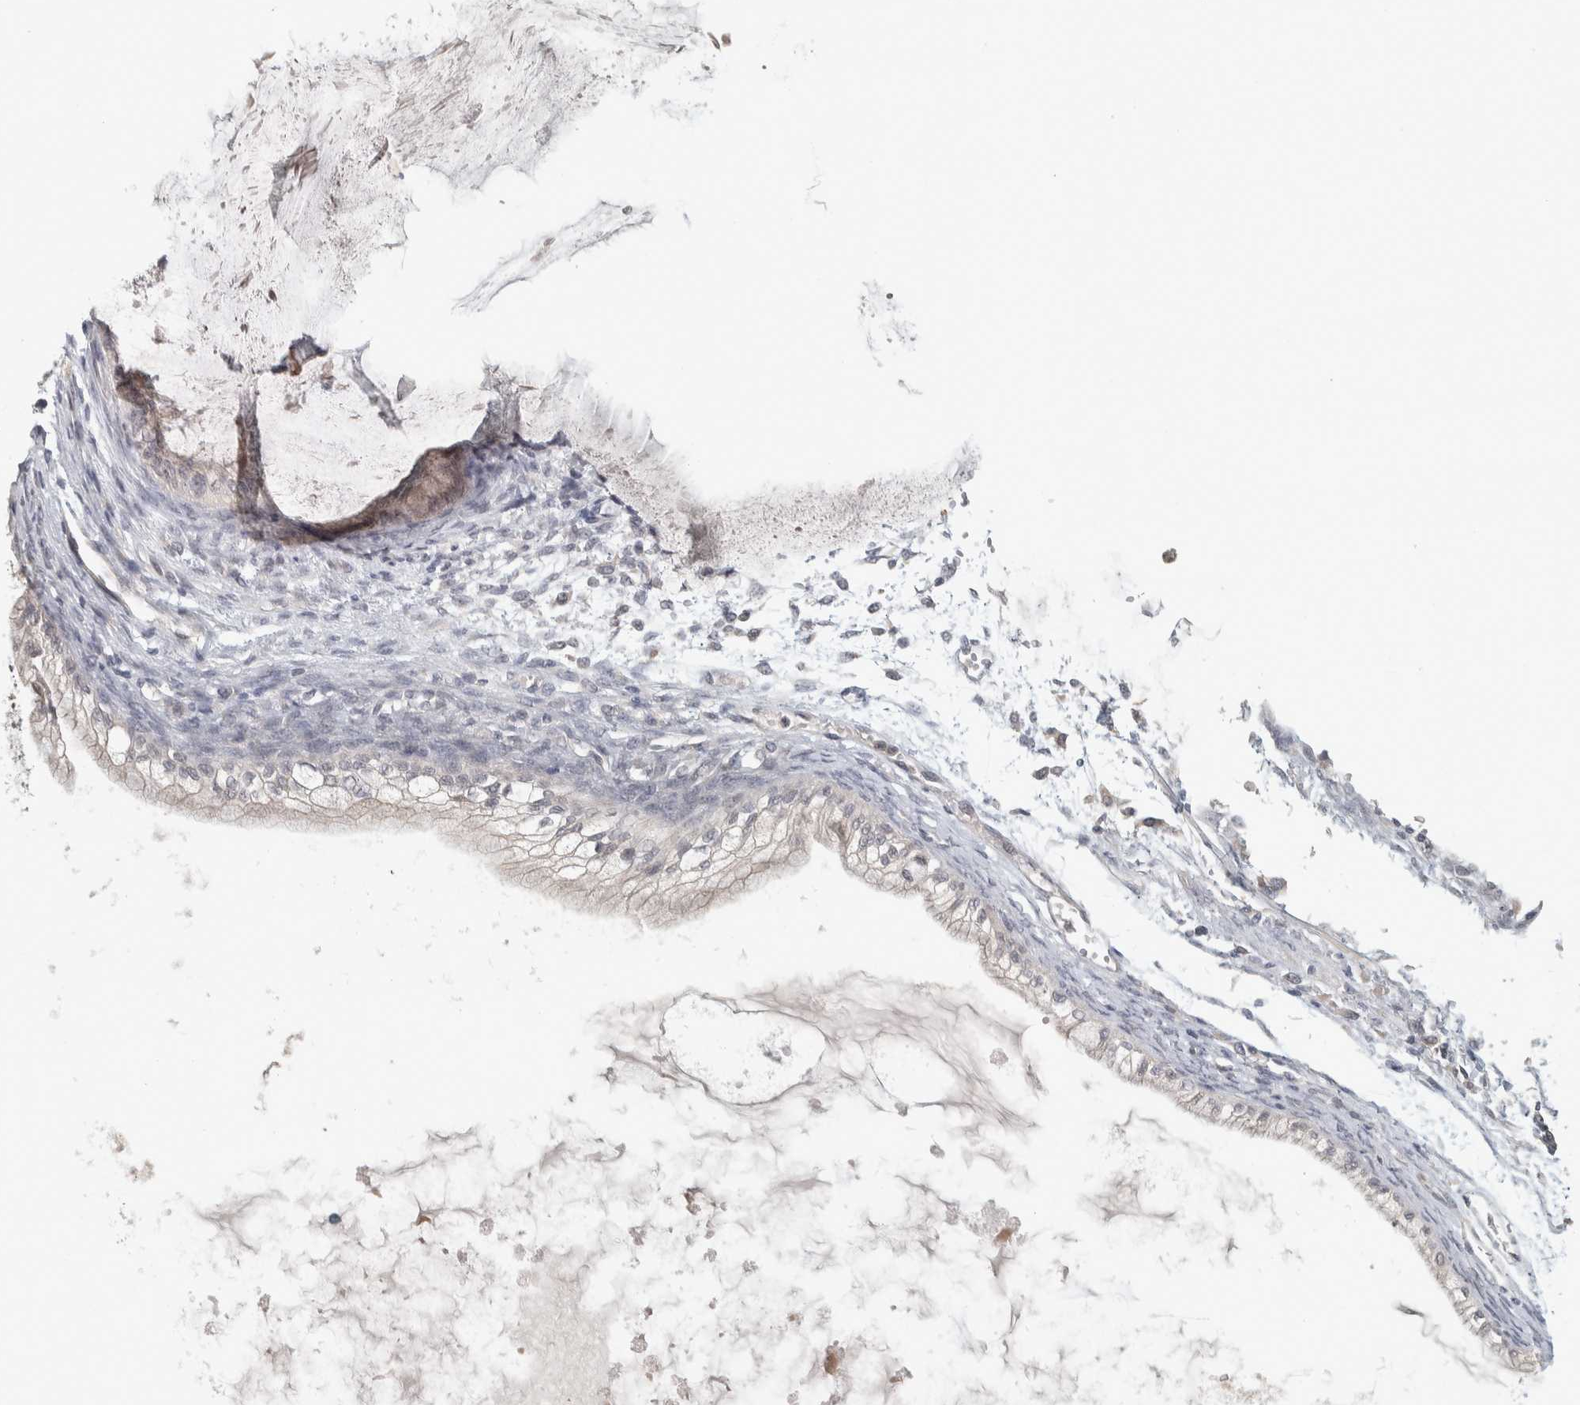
{"staining": {"intensity": "negative", "quantity": "none", "location": "none"}, "tissue": "ovarian cancer", "cell_type": "Tumor cells", "image_type": "cancer", "snomed": [{"axis": "morphology", "description": "Cystadenocarcinoma, mucinous, NOS"}, {"axis": "topography", "description": "Ovary"}], "caption": "A histopathology image of human ovarian cancer is negative for staining in tumor cells.", "gene": "AFP", "patient": {"sex": "female", "age": 57}}